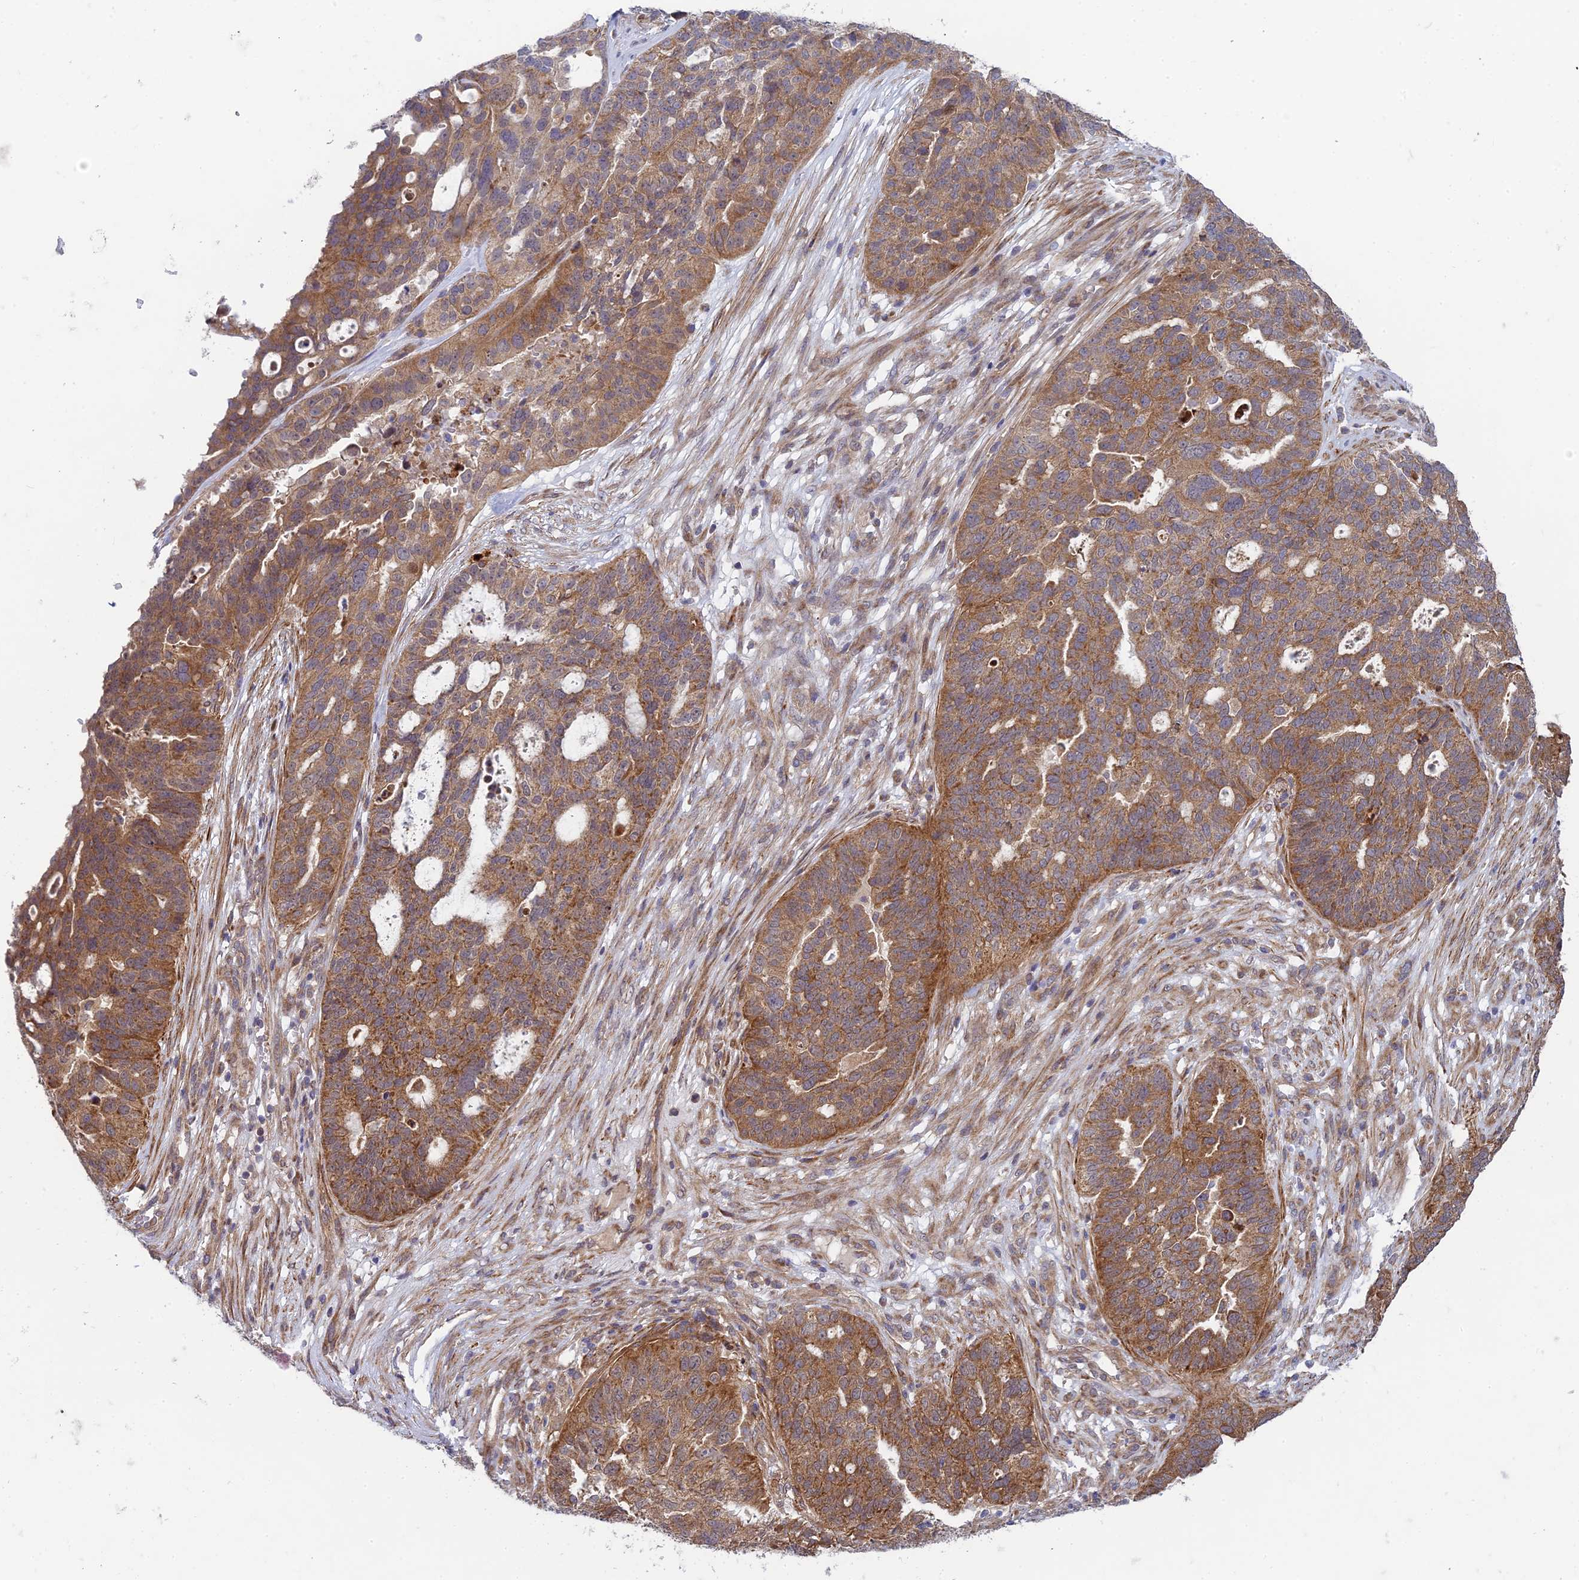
{"staining": {"intensity": "moderate", "quantity": ">75%", "location": "cytoplasmic/membranous"}, "tissue": "ovarian cancer", "cell_type": "Tumor cells", "image_type": "cancer", "snomed": [{"axis": "morphology", "description": "Cystadenocarcinoma, serous, NOS"}, {"axis": "topography", "description": "Ovary"}], "caption": "Immunohistochemical staining of ovarian serous cystadenocarcinoma exhibits medium levels of moderate cytoplasmic/membranous protein positivity in approximately >75% of tumor cells.", "gene": "INCA1", "patient": {"sex": "female", "age": 59}}